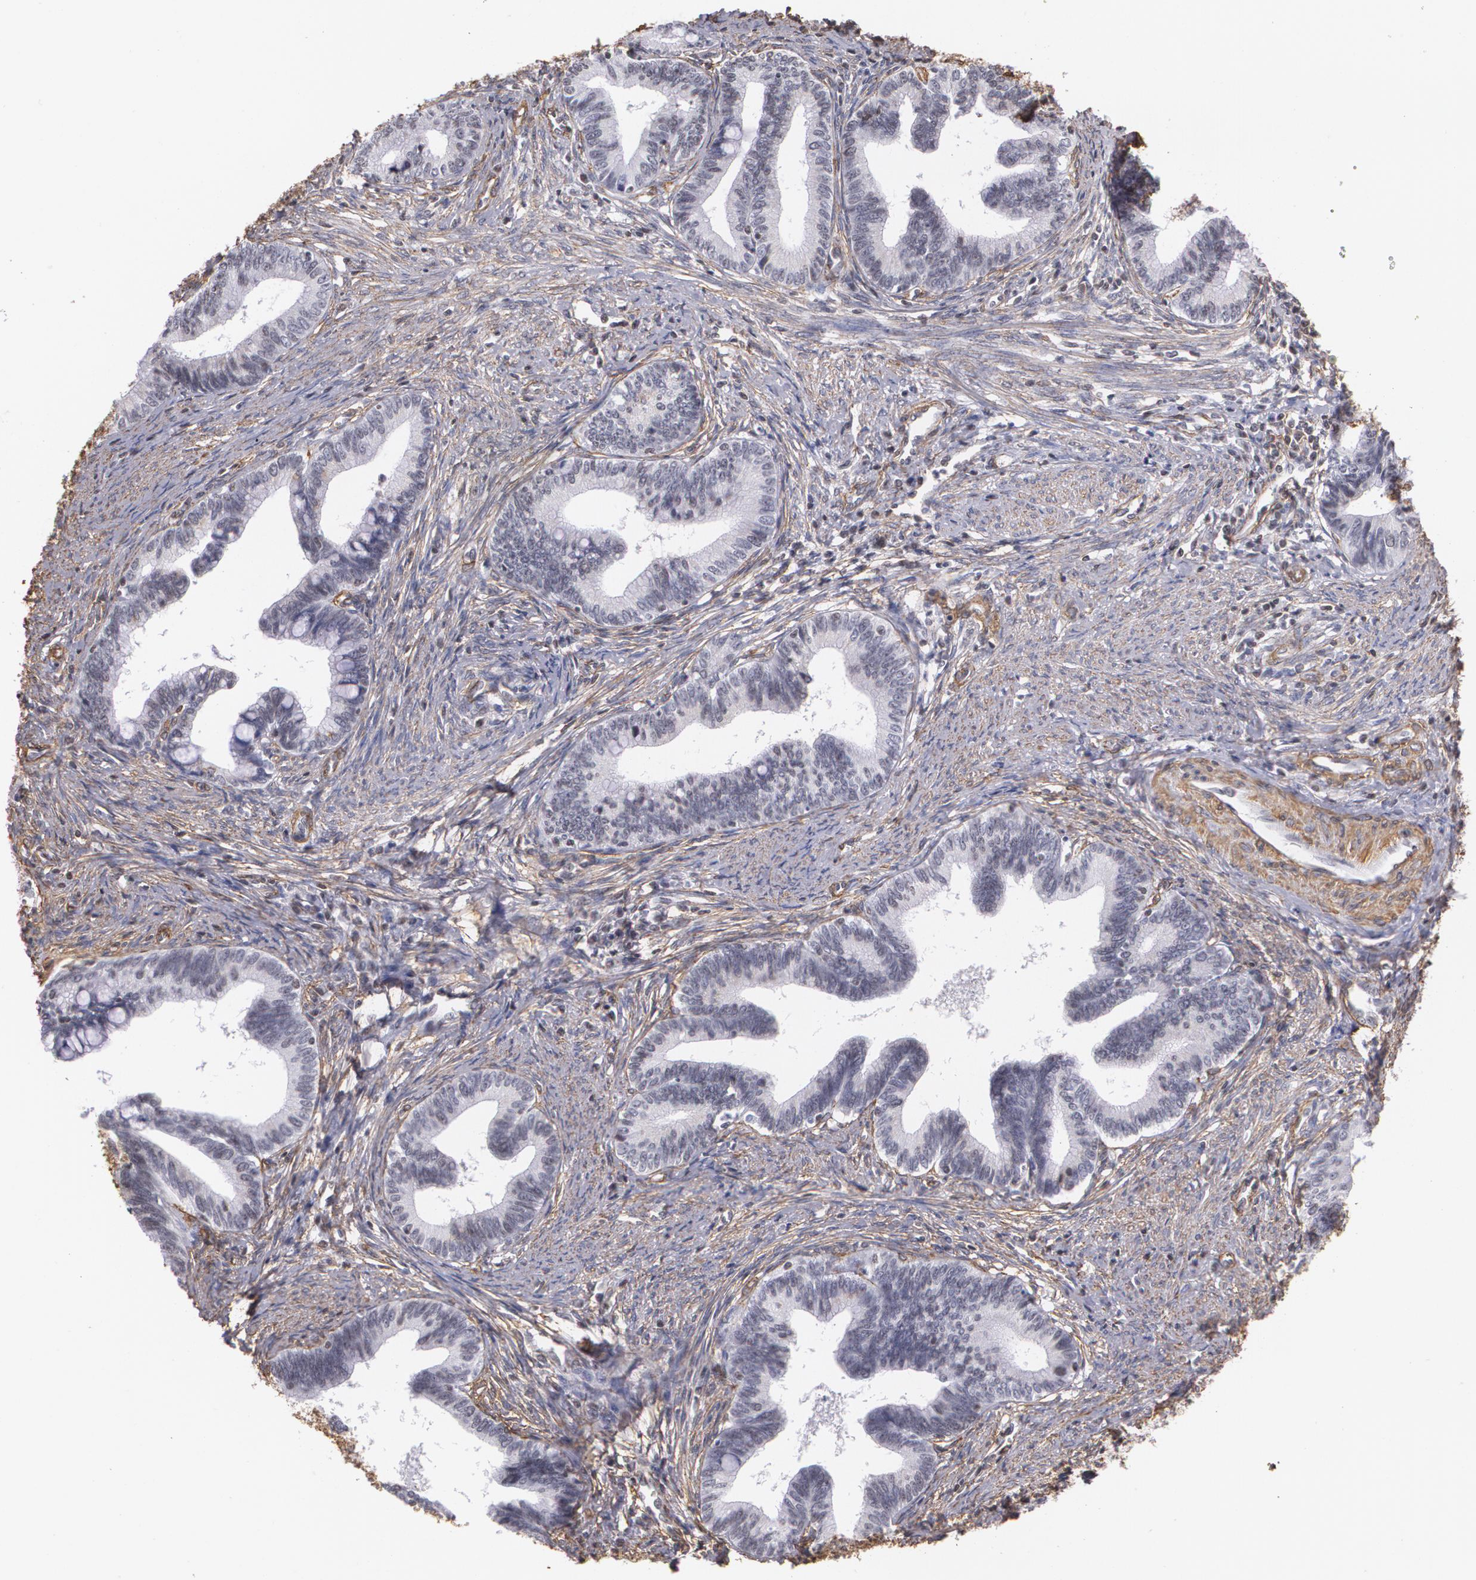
{"staining": {"intensity": "negative", "quantity": "none", "location": "none"}, "tissue": "cervical cancer", "cell_type": "Tumor cells", "image_type": "cancer", "snomed": [{"axis": "morphology", "description": "Adenocarcinoma, NOS"}, {"axis": "topography", "description": "Cervix"}], "caption": "High magnification brightfield microscopy of cervical cancer stained with DAB (brown) and counterstained with hematoxylin (blue): tumor cells show no significant staining.", "gene": "VAMP1", "patient": {"sex": "female", "age": 36}}